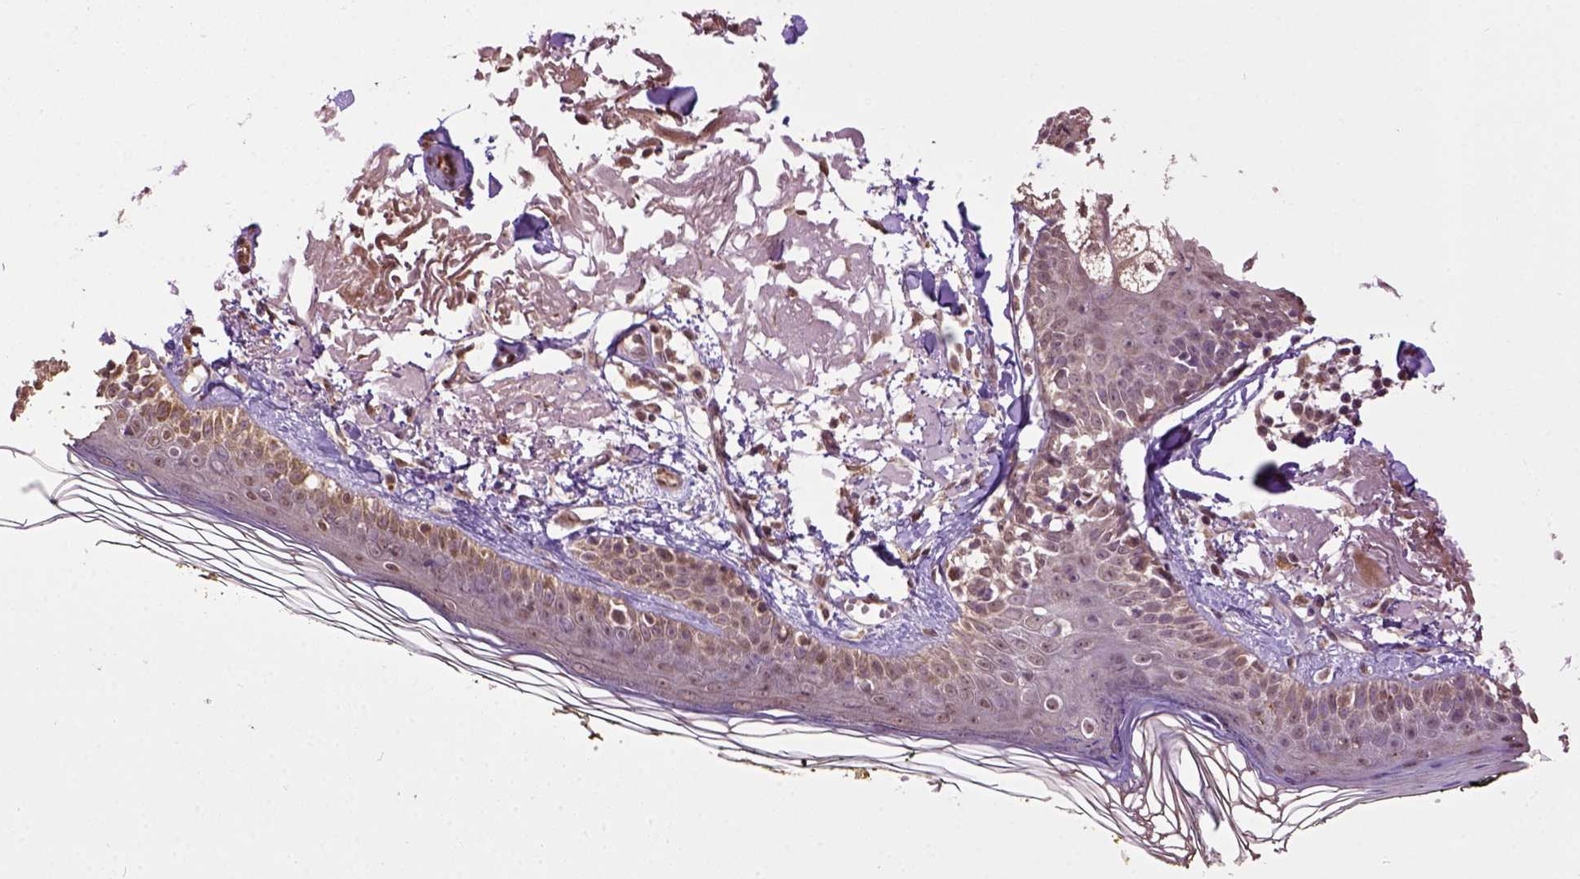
{"staining": {"intensity": "weak", "quantity": "25%-75%", "location": "cytoplasmic/membranous"}, "tissue": "skin", "cell_type": "Fibroblasts", "image_type": "normal", "snomed": [{"axis": "morphology", "description": "Normal tissue, NOS"}, {"axis": "topography", "description": "Skin"}], "caption": "Immunohistochemical staining of normal skin exhibits 25%-75% levels of weak cytoplasmic/membranous protein positivity in about 25%-75% of fibroblasts. The protein is shown in brown color, while the nuclei are stained blue.", "gene": "WDR17", "patient": {"sex": "male", "age": 76}}